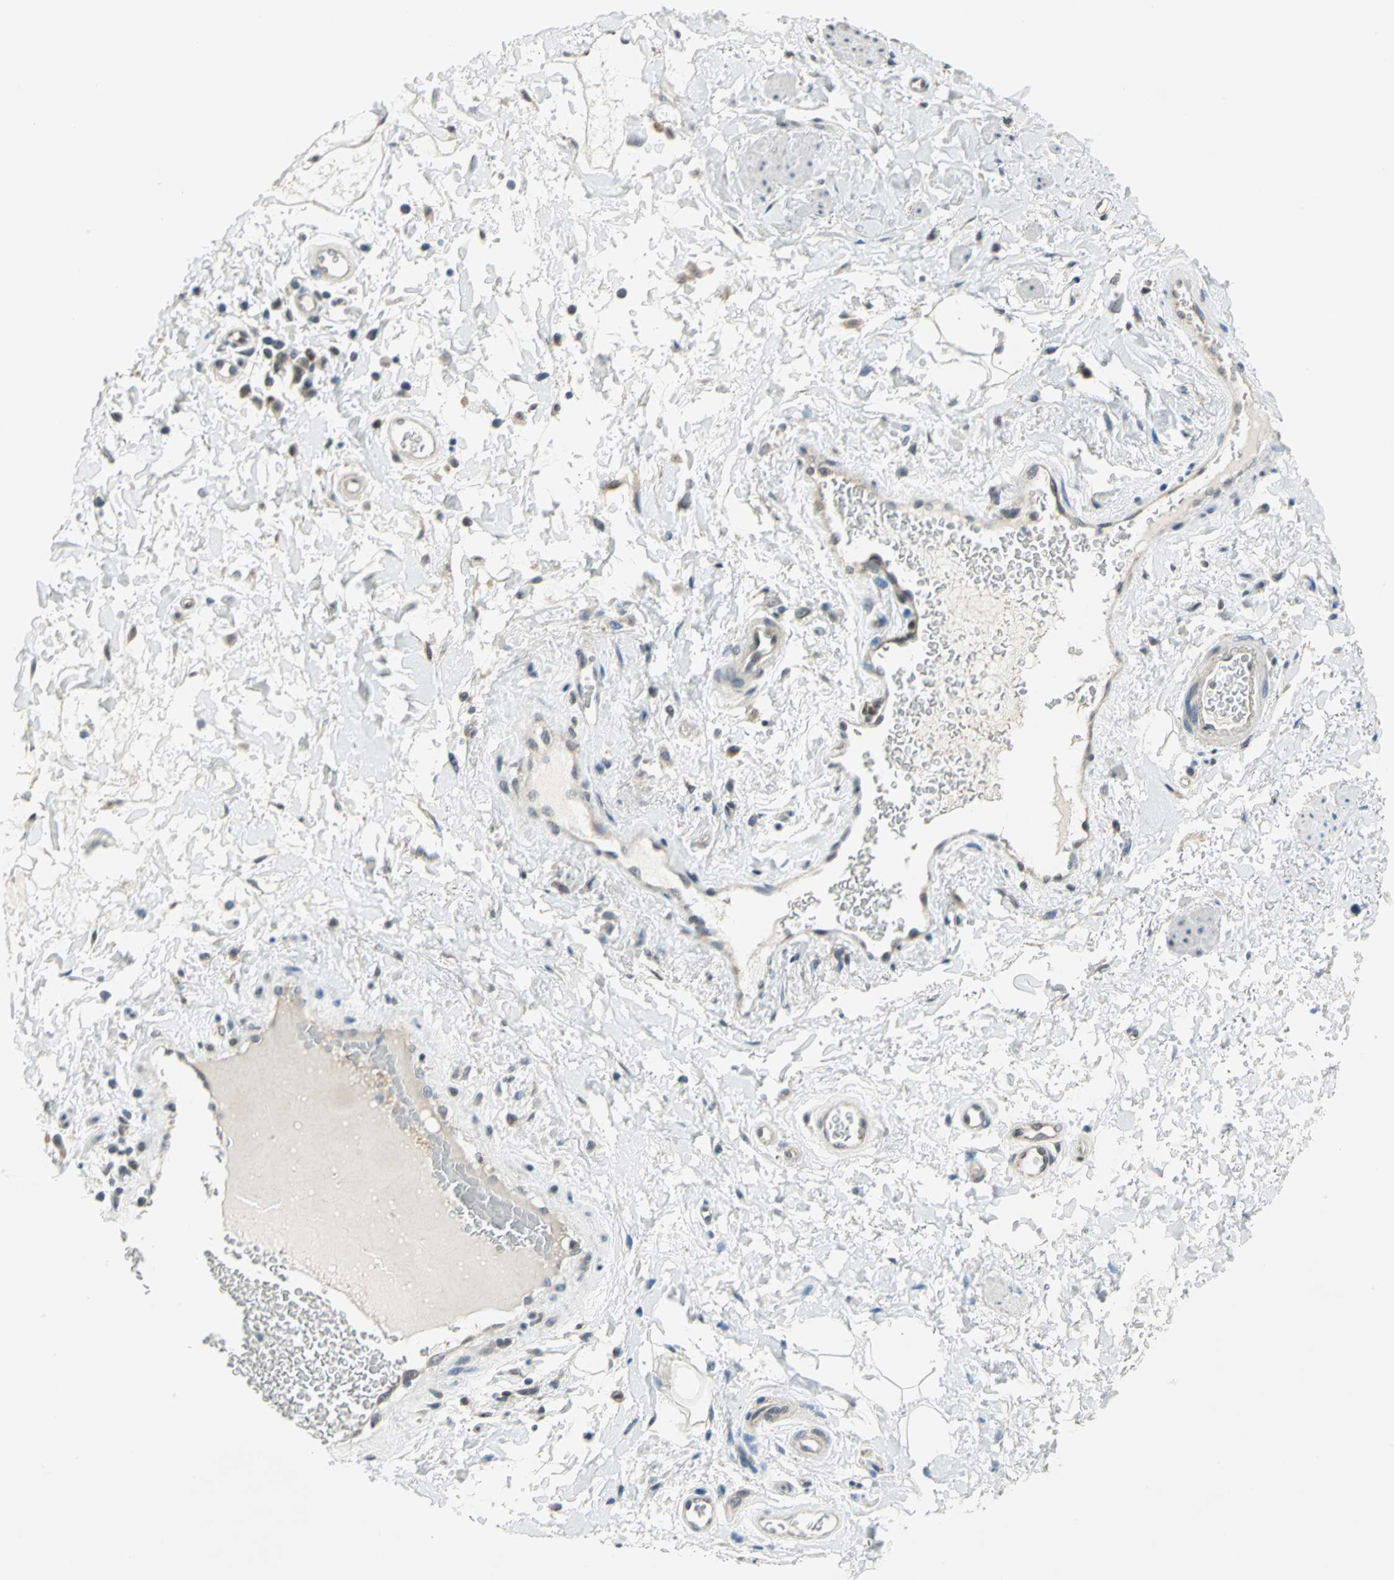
{"staining": {"intensity": "negative", "quantity": "none", "location": "none"}, "tissue": "adipose tissue", "cell_type": "Adipocytes", "image_type": "normal", "snomed": [{"axis": "morphology", "description": "Normal tissue, NOS"}, {"axis": "topography", "description": "Soft tissue"}, {"axis": "topography", "description": "Peripheral nerve tissue"}], "caption": "The photomicrograph reveals no significant positivity in adipocytes of adipose tissue. The staining was performed using DAB (3,3'-diaminobenzidine) to visualize the protein expression in brown, while the nuclei were stained in blue with hematoxylin (Magnification: 20x).", "gene": "PIN1", "patient": {"sex": "female", "age": 71}}